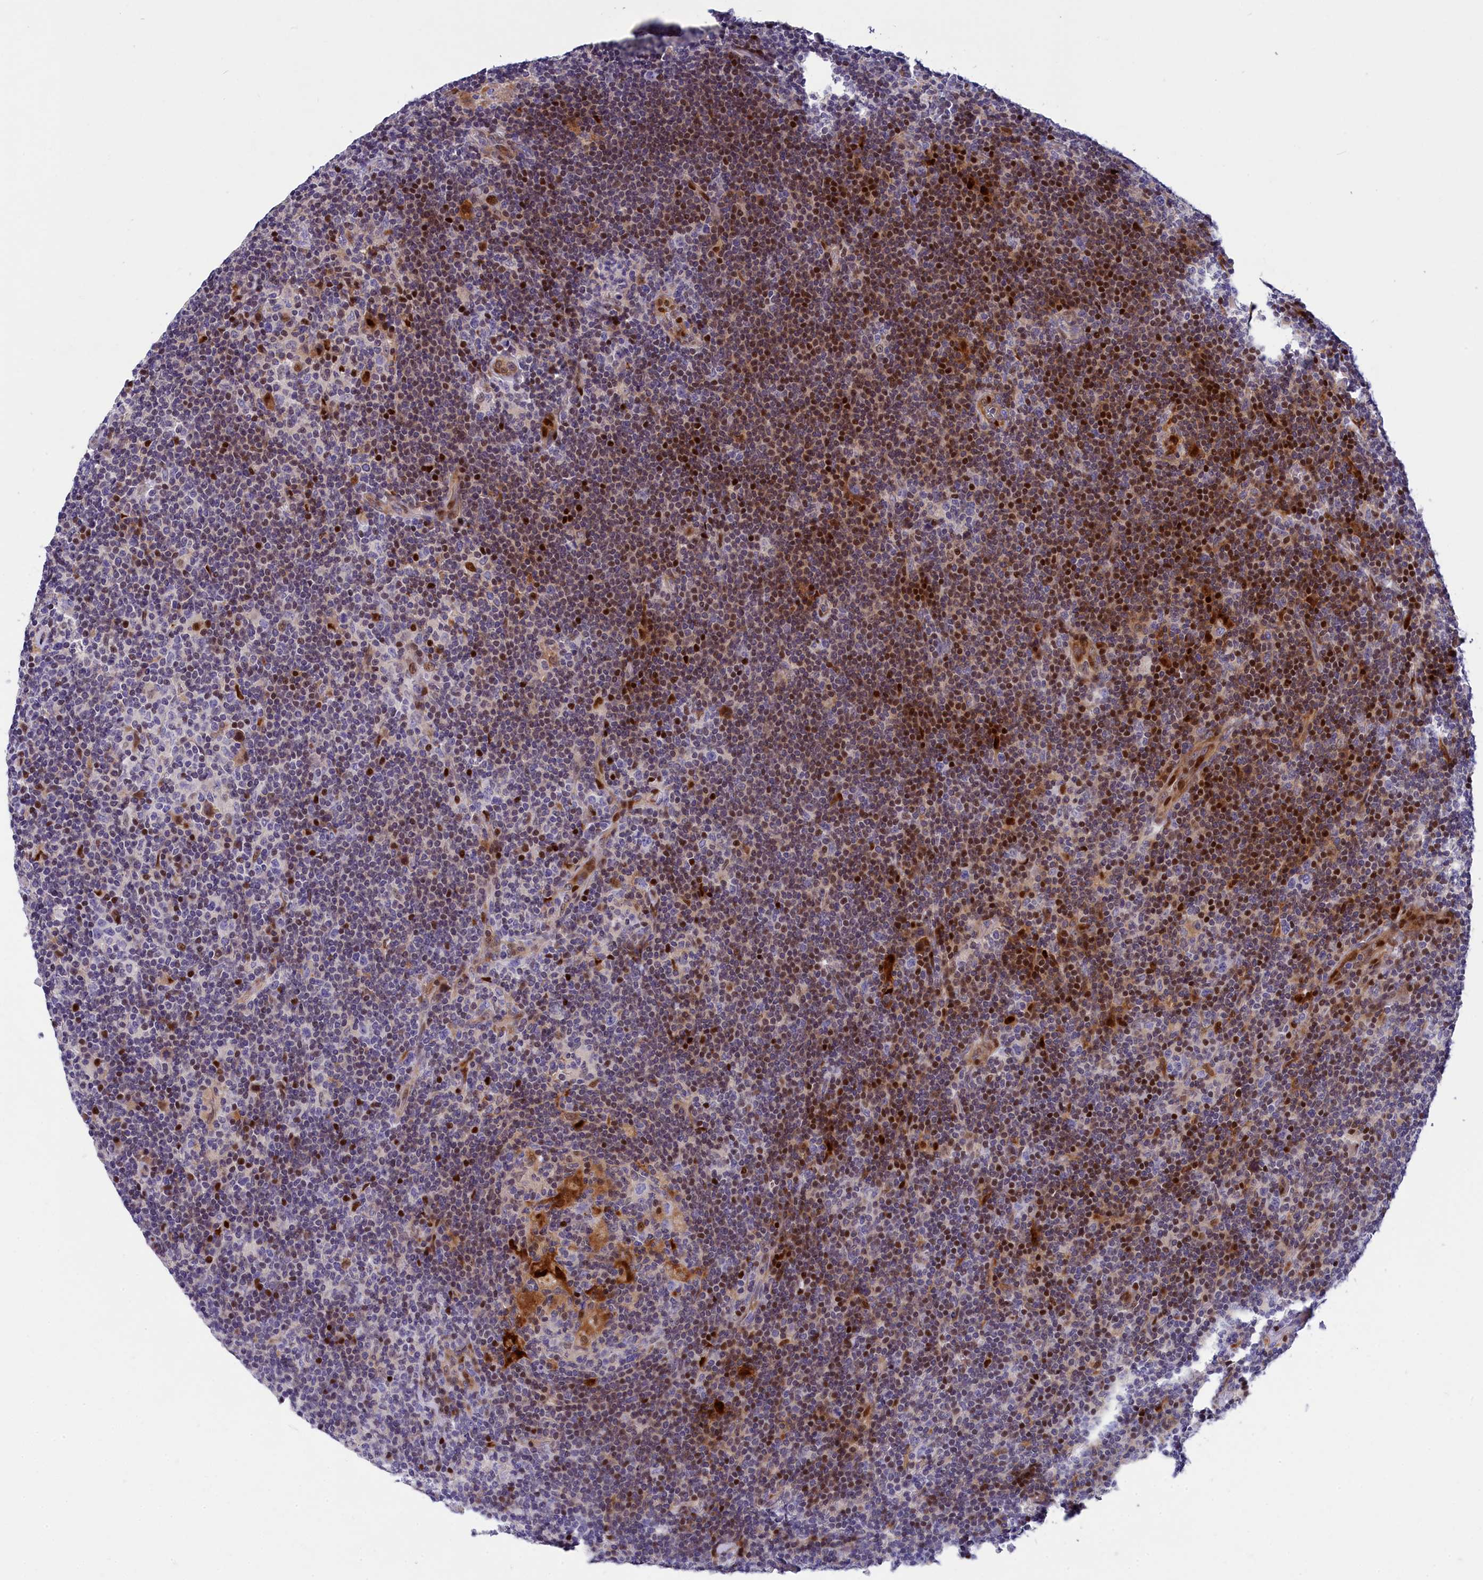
{"staining": {"intensity": "negative", "quantity": "none", "location": "none"}, "tissue": "lymphoma", "cell_type": "Tumor cells", "image_type": "cancer", "snomed": [{"axis": "morphology", "description": "Hodgkin's disease, NOS"}, {"axis": "topography", "description": "Lymph node"}], "caption": "Tumor cells show no significant protein positivity in lymphoma.", "gene": "NKPD1", "patient": {"sex": "female", "age": 57}}